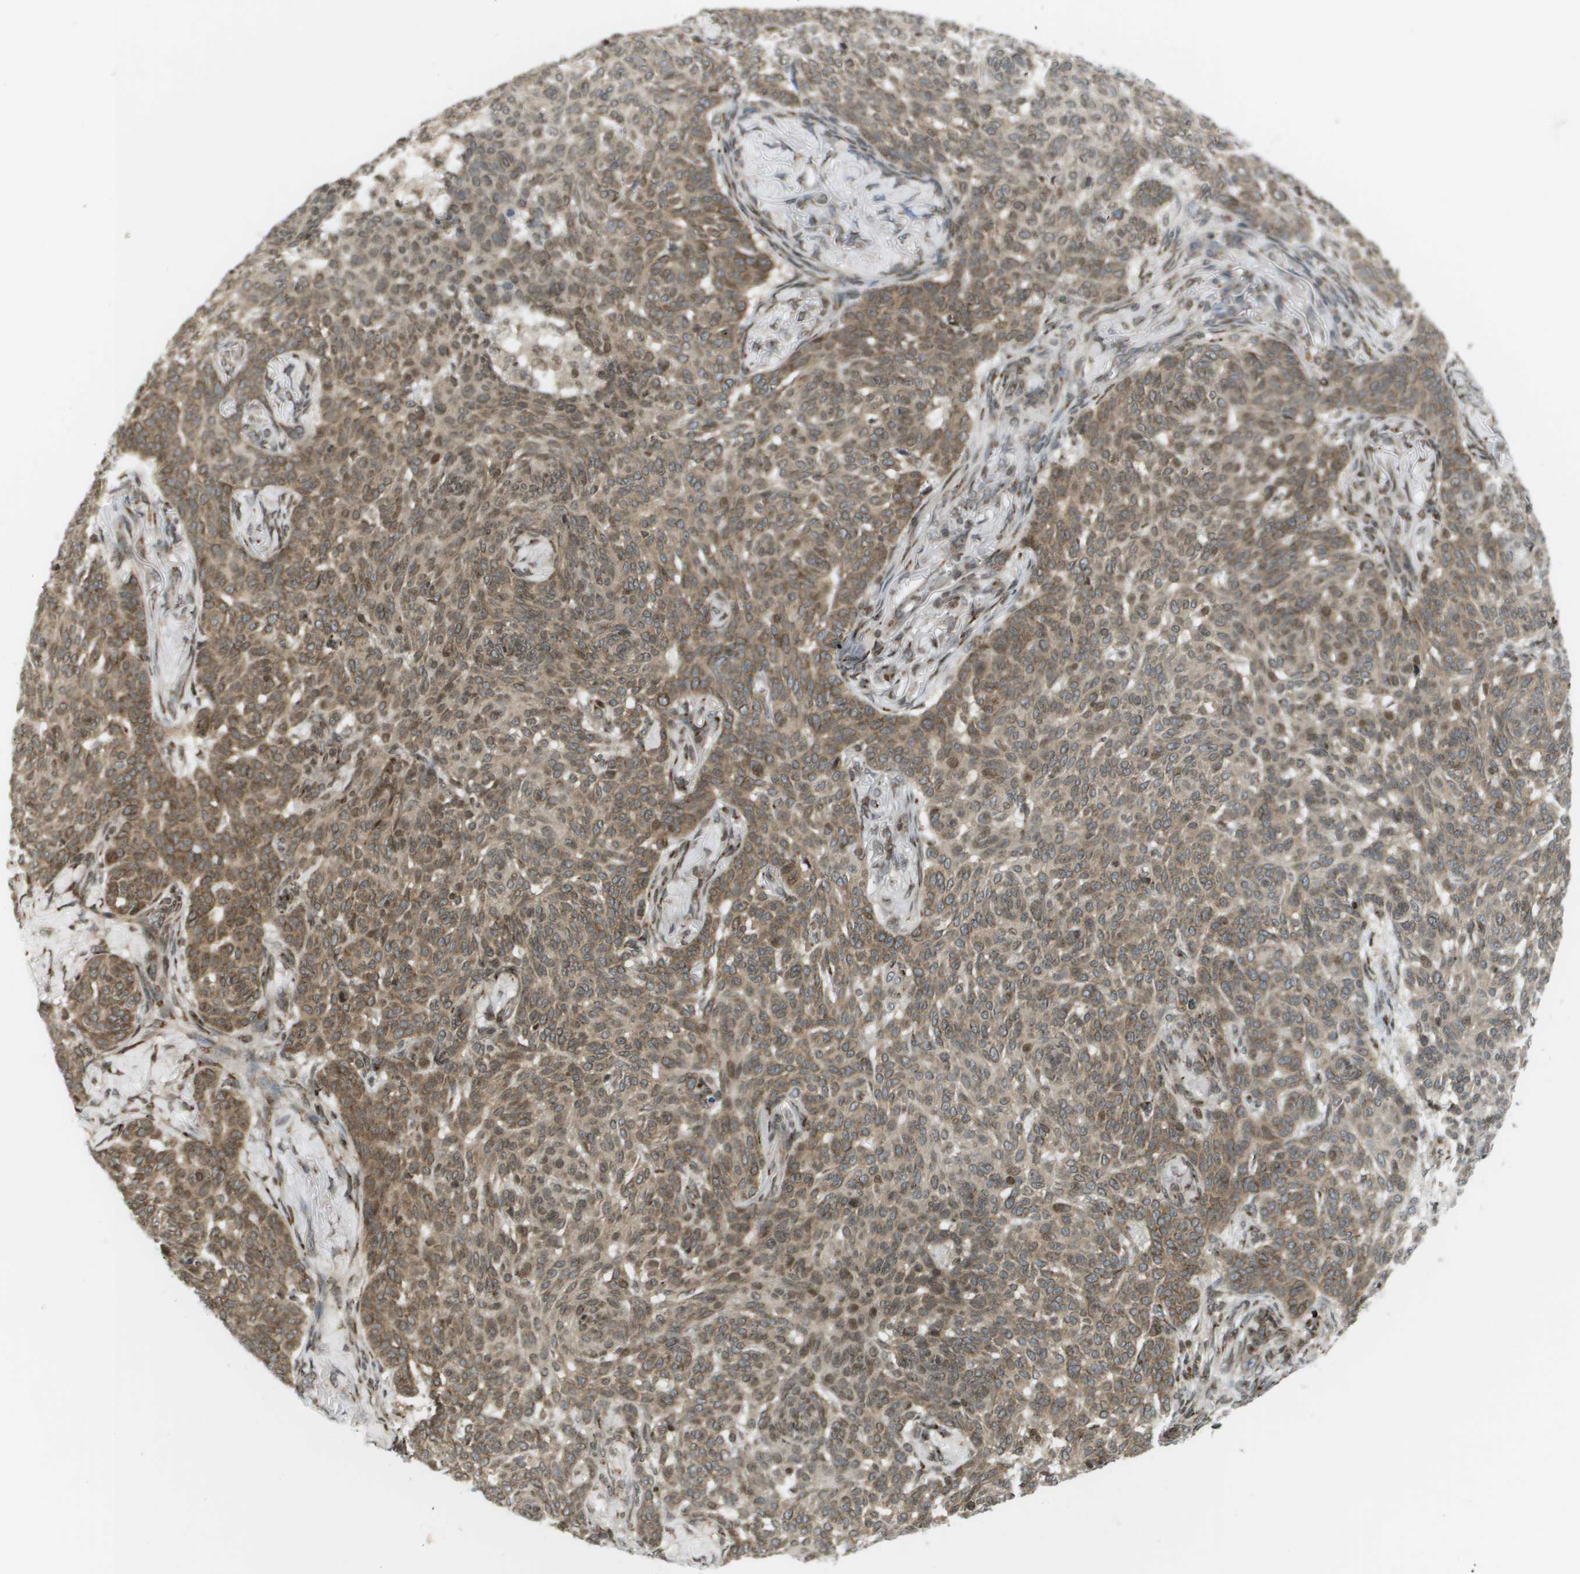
{"staining": {"intensity": "moderate", "quantity": ">75%", "location": "cytoplasmic/membranous,nuclear"}, "tissue": "skin cancer", "cell_type": "Tumor cells", "image_type": "cancer", "snomed": [{"axis": "morphology", "description": "Basal cell carcinoma"}, {"axis": "topography", "description": "Skin"}], "caption": "Immunohistochemistry histopathology image of human skin cancer stained for a protein (brown), which exhibits medium levels of moderate cytoplasmic/membranous and nuclear expression in approximately >75% of tumor cells.", "gene": "EVC", "patient": {"sex": "male", "age": 85}}